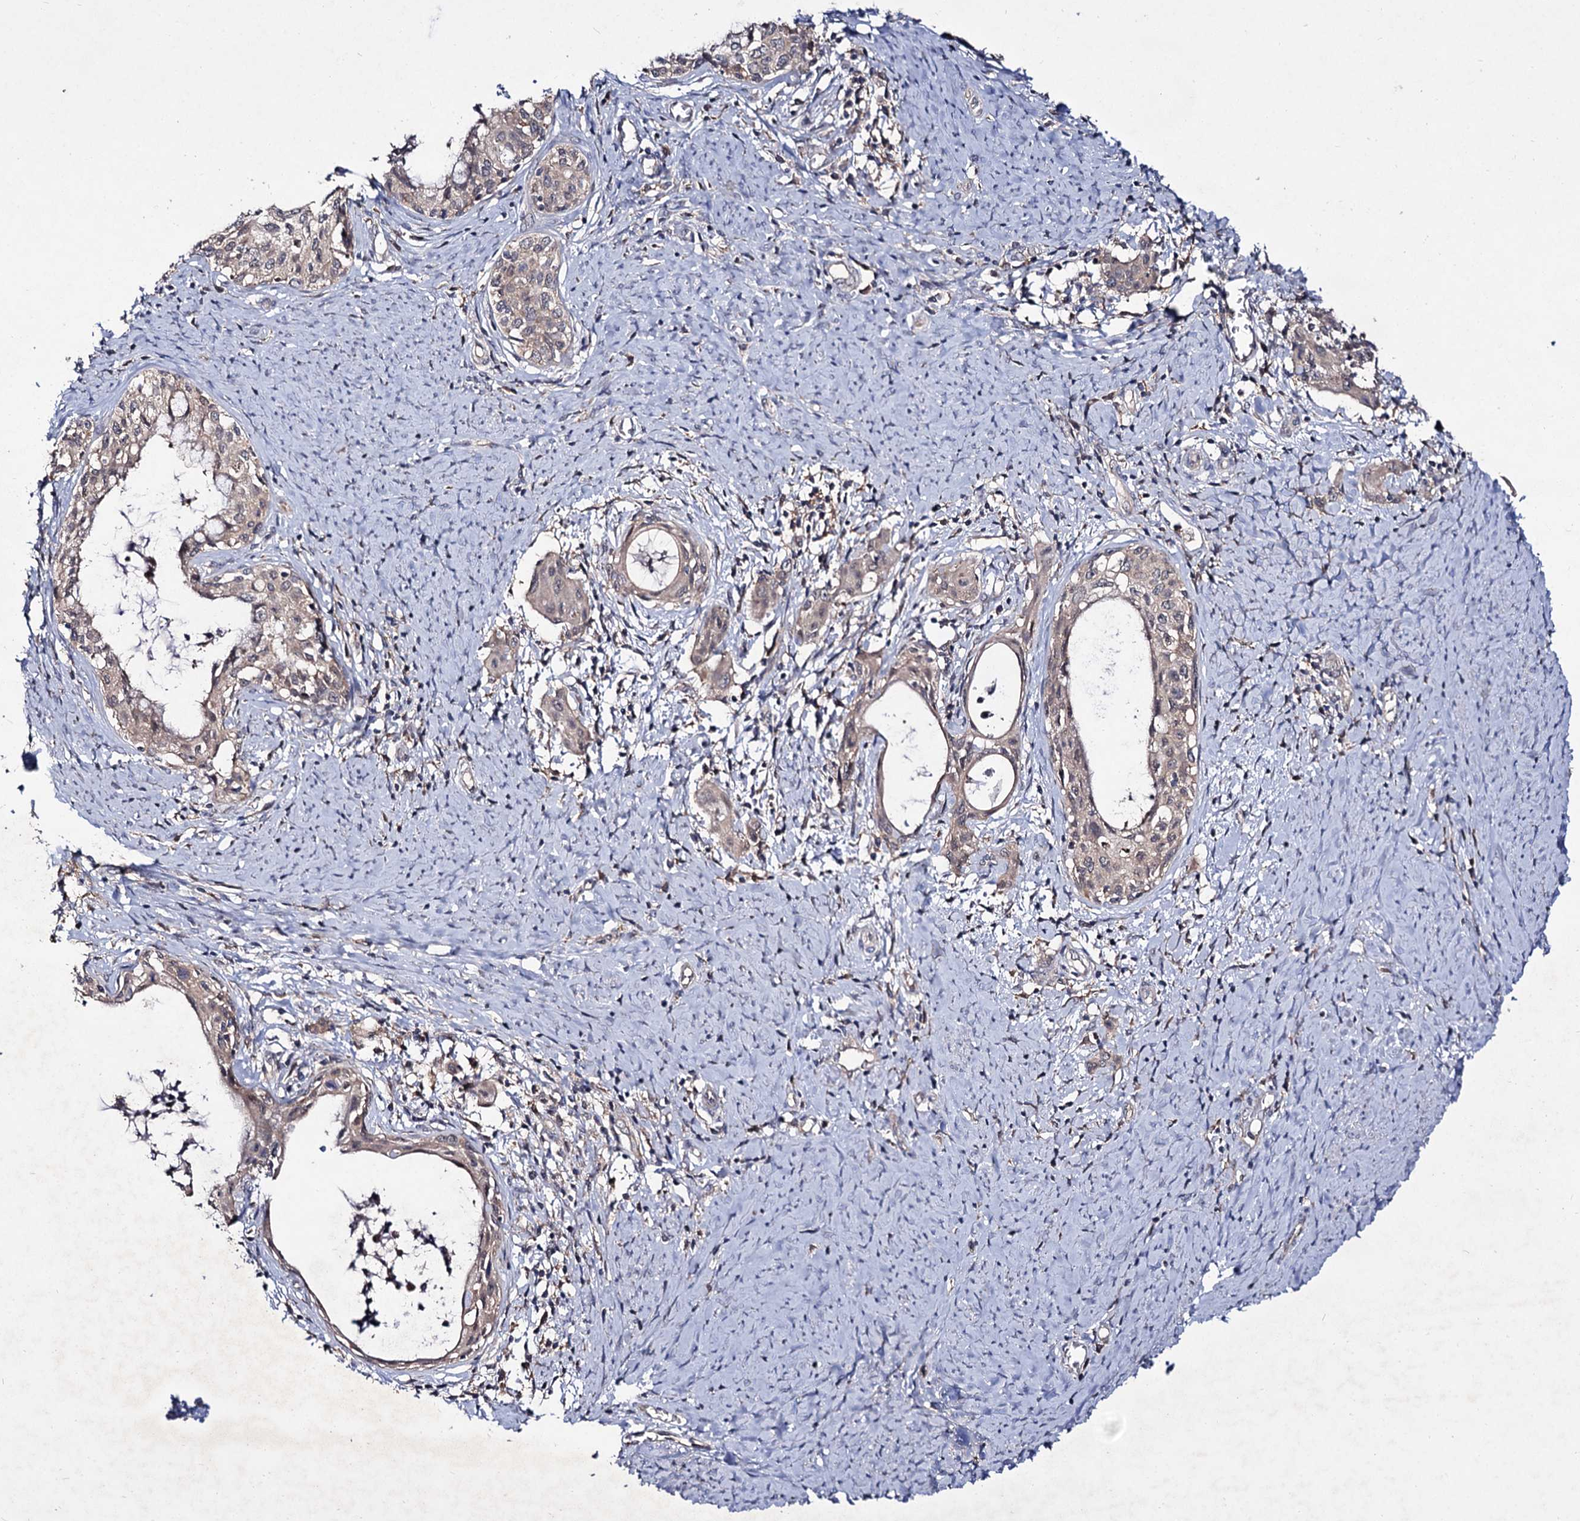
{"staining": {"intensity": "negative", "quantity": "none", "location": "none"}, "tissue": "cervical cancer", "cell_type": "Tumor cells", "image_type": "cancer", "snomed": [{"axis": "morphology", "description": "Squamous cell carcinoma, NOS"}, {"axis": "morphology", "description": "Adenocarcinoma, NOS"}, {"axis": "topography", "description": "Cervix"}], "caption": "Tumor cells are negative for brown protein staining in cervical cancer (adenocarcinoma). (Stains: DAB (3,3'-diaminobenzidine) immunohistochemistry with hematoxylin counter stain, Microscopy: brightfield microscopy at high magnification).", "gene": "ACTR6", "patient": {"sex": "female", "age": 52}}